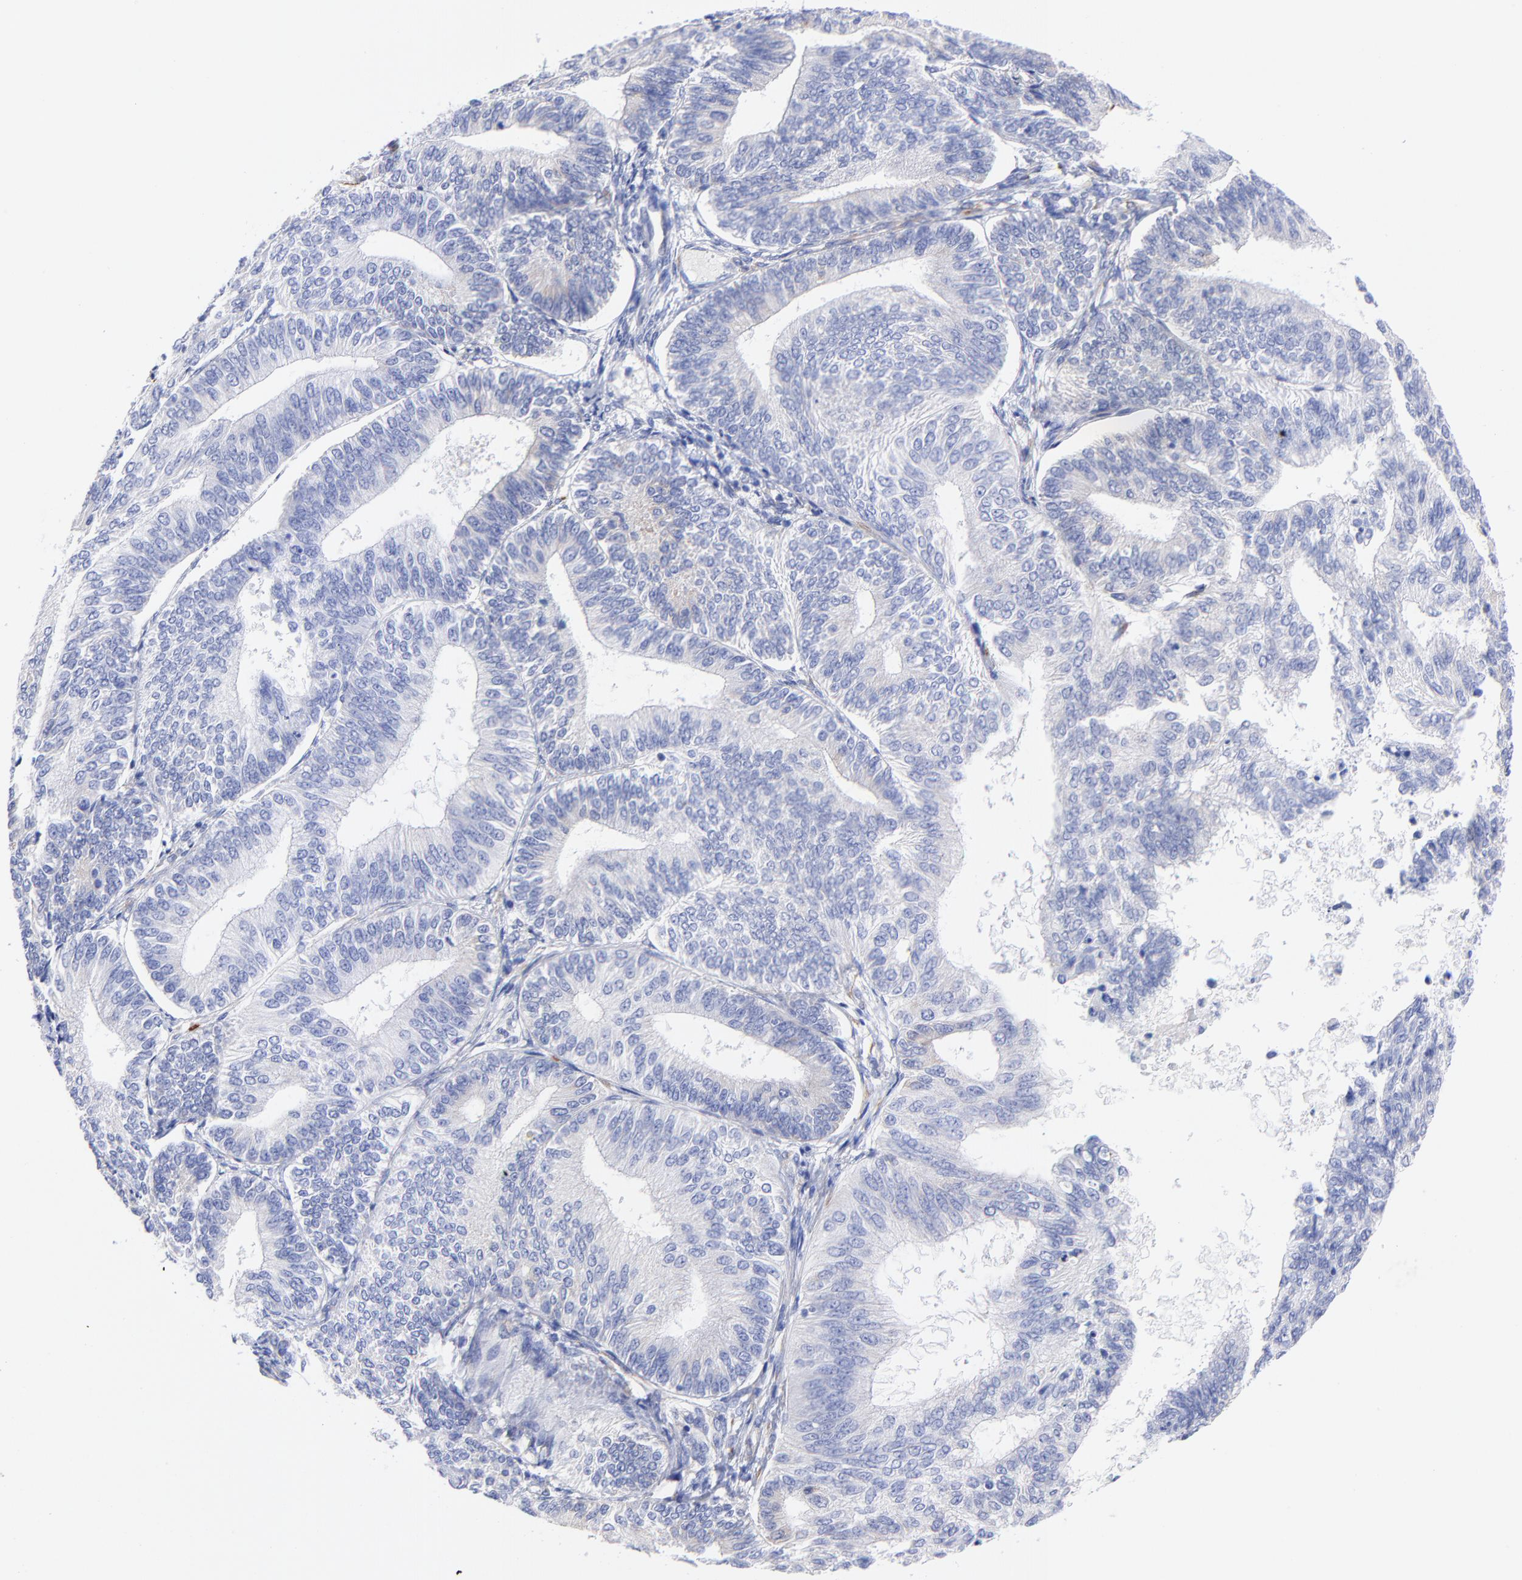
{"staining": {"intensity": "negative", "quantity": "none", "location": "none"}, "tissue": "endometrial cancer", "cell_type": "Tumor cells", "image_type": "cancer", "snomed": [{"axis": "morphology", "description": "Adenocarcinoma, NOS"}, {"axis": "topography", "description": "Endometrium"}], "caption": "Protein analysis of endometrial cancer (adenocarcinoma) exhibits no significant positivity in tumor cells.", "gene": "C1QTNF6", "patient": {"sex": "female", "age": 55}}